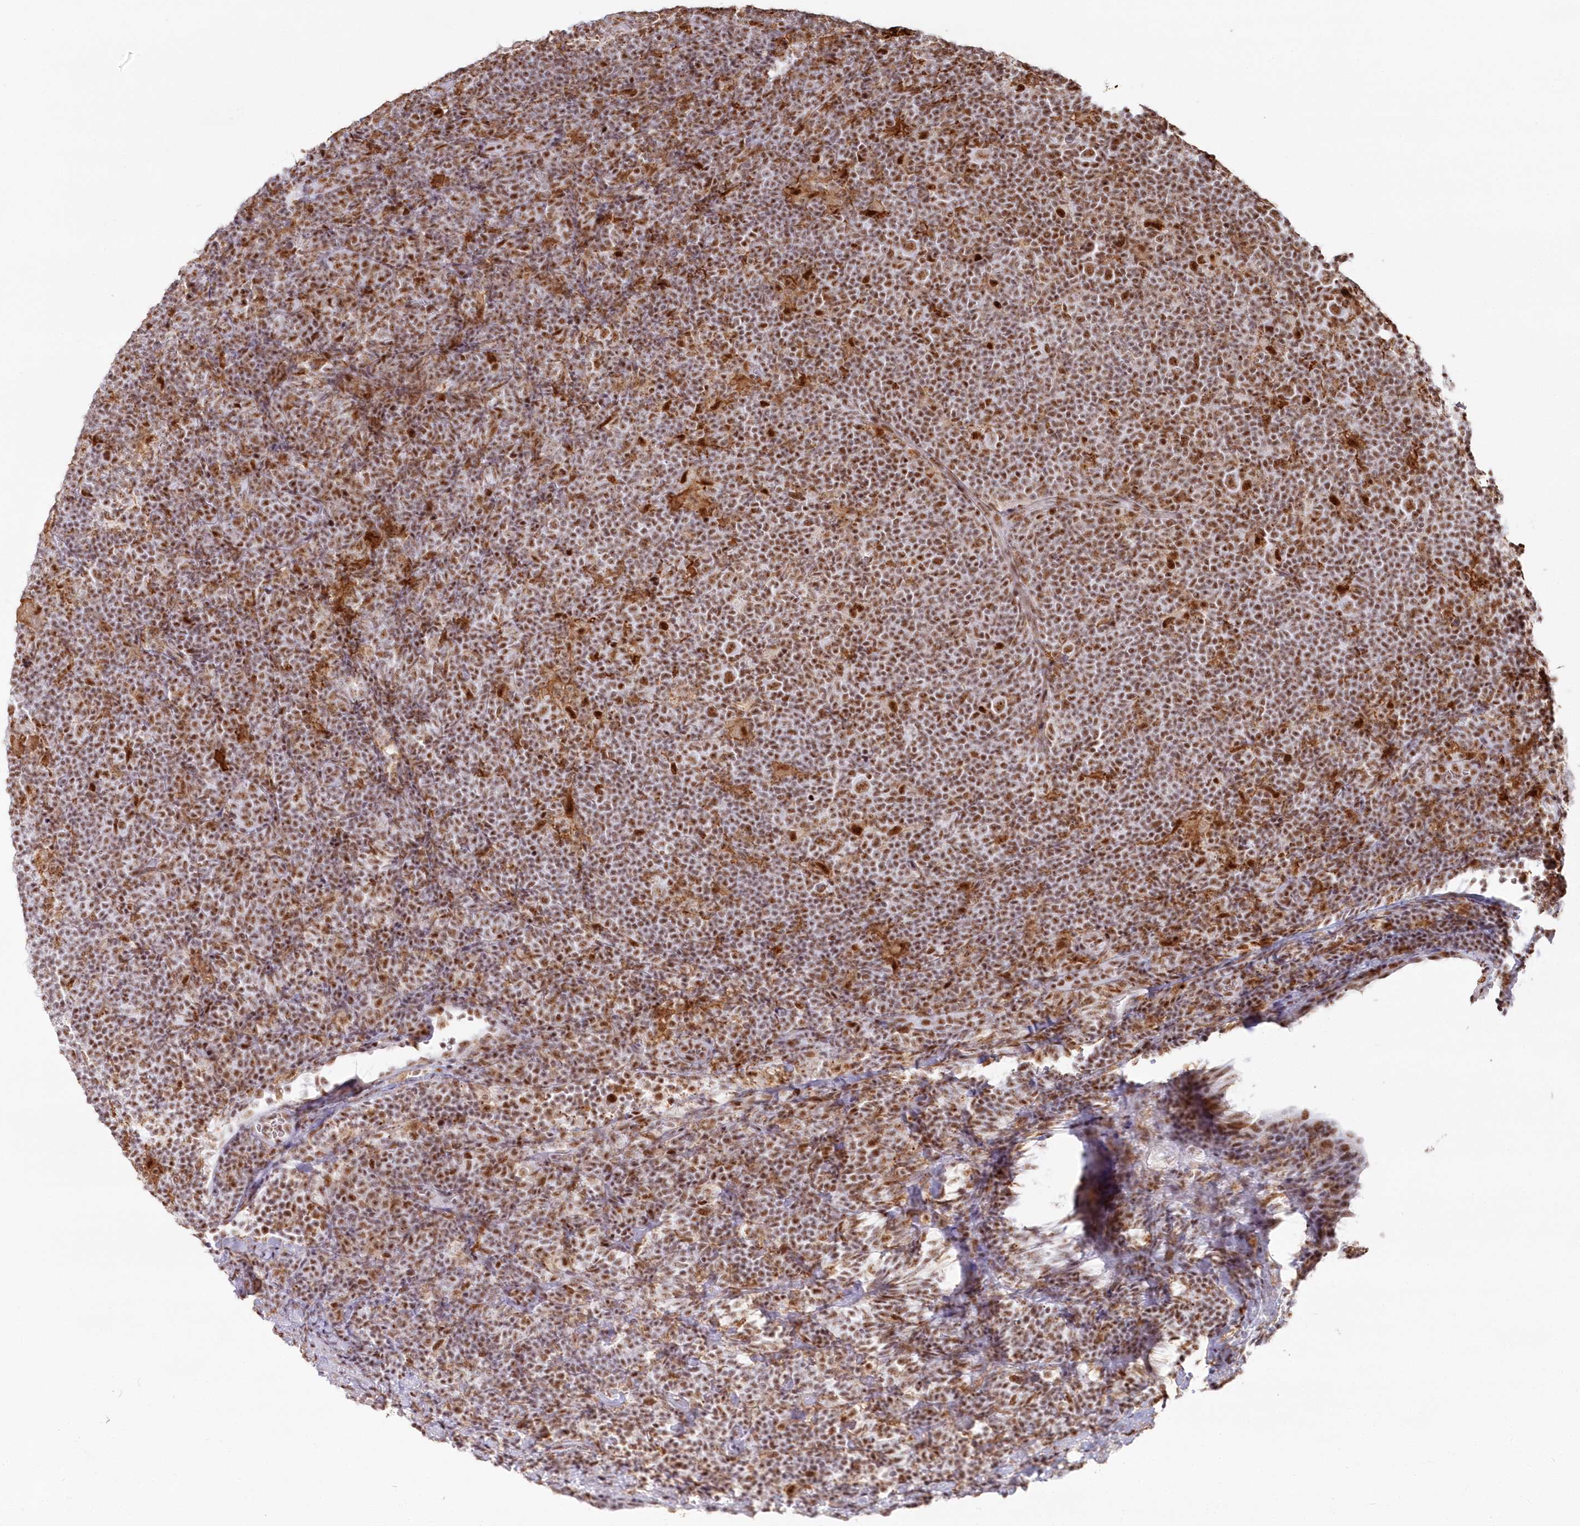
{"staining": {"intensity": "strong", "quantity": ">75%", "location": "nuclear"}, "tissue": "lymphoma", "cell_type": "Tumor cells", "image_type": "cancer", "snomed": [{"axis": "morphology", "description": "Hodgkin's disease, NOS"}, {"axis": "topography", "description": "Lymph node"}], "caption": "Protein expression analysis of human Hodgkin's disease reveals strong nuclear staining in approximately >75% of tumor cells.", "gene": "DDX46", "patient": {"sex": "female", "age": 57}}